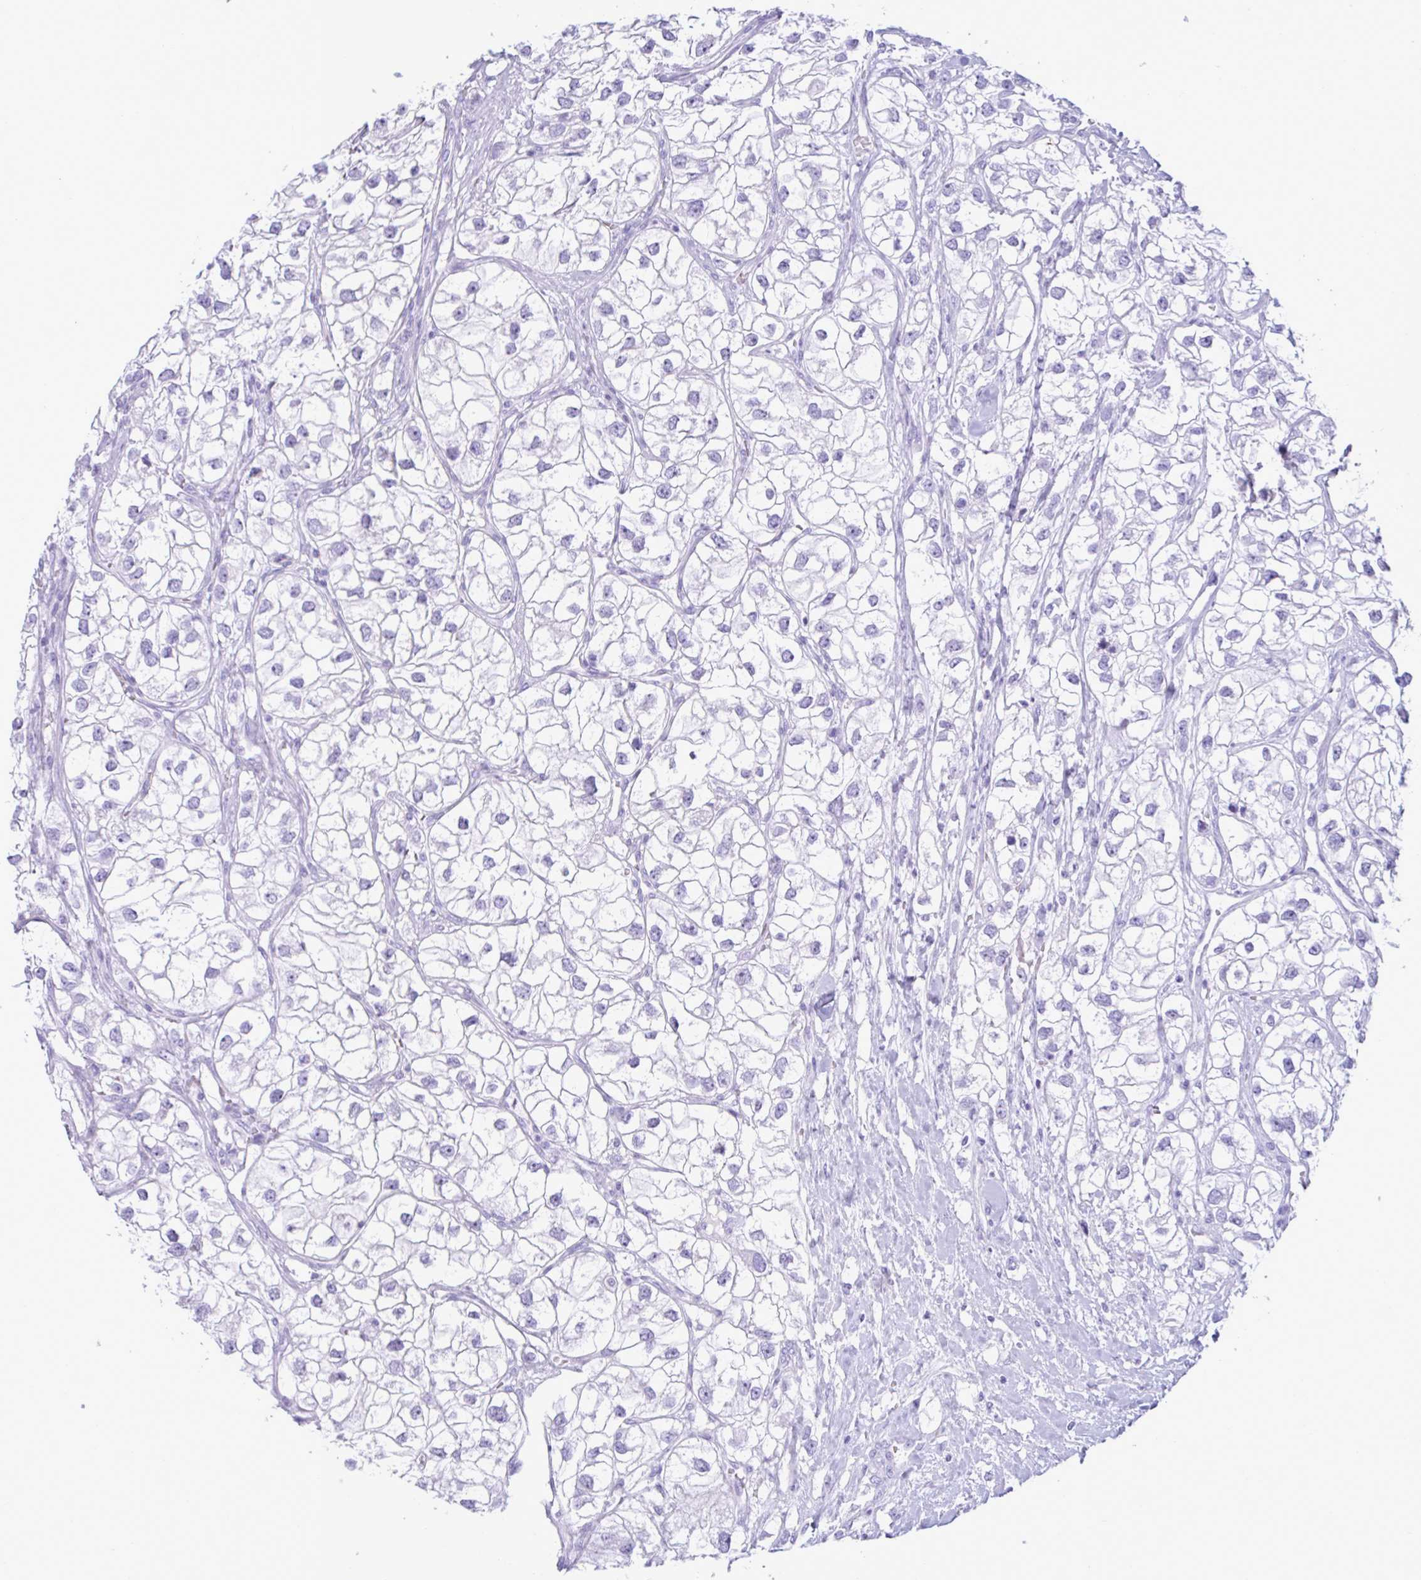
{"staining": {"intensity": "negative", "quantity": "none", "location": "none"}, "tissue": "renal cancer", "cell_type": "Tumor cells", "image_type": "cancer", "snomed": [{"axis": "morphology", "description": "Adenocarcinoma, NOS"}, {"axis": "topography", "description": "Kidney"}], "caption": "High magnification brightfield microscopy of renal adenocarcinoma stained with DAB (brown) and counterstained with hematoxylin (blue): tumor cells show no significant staining.", "gene": "MRGPRG", "patient": {"sex": "male", "age": 59}}